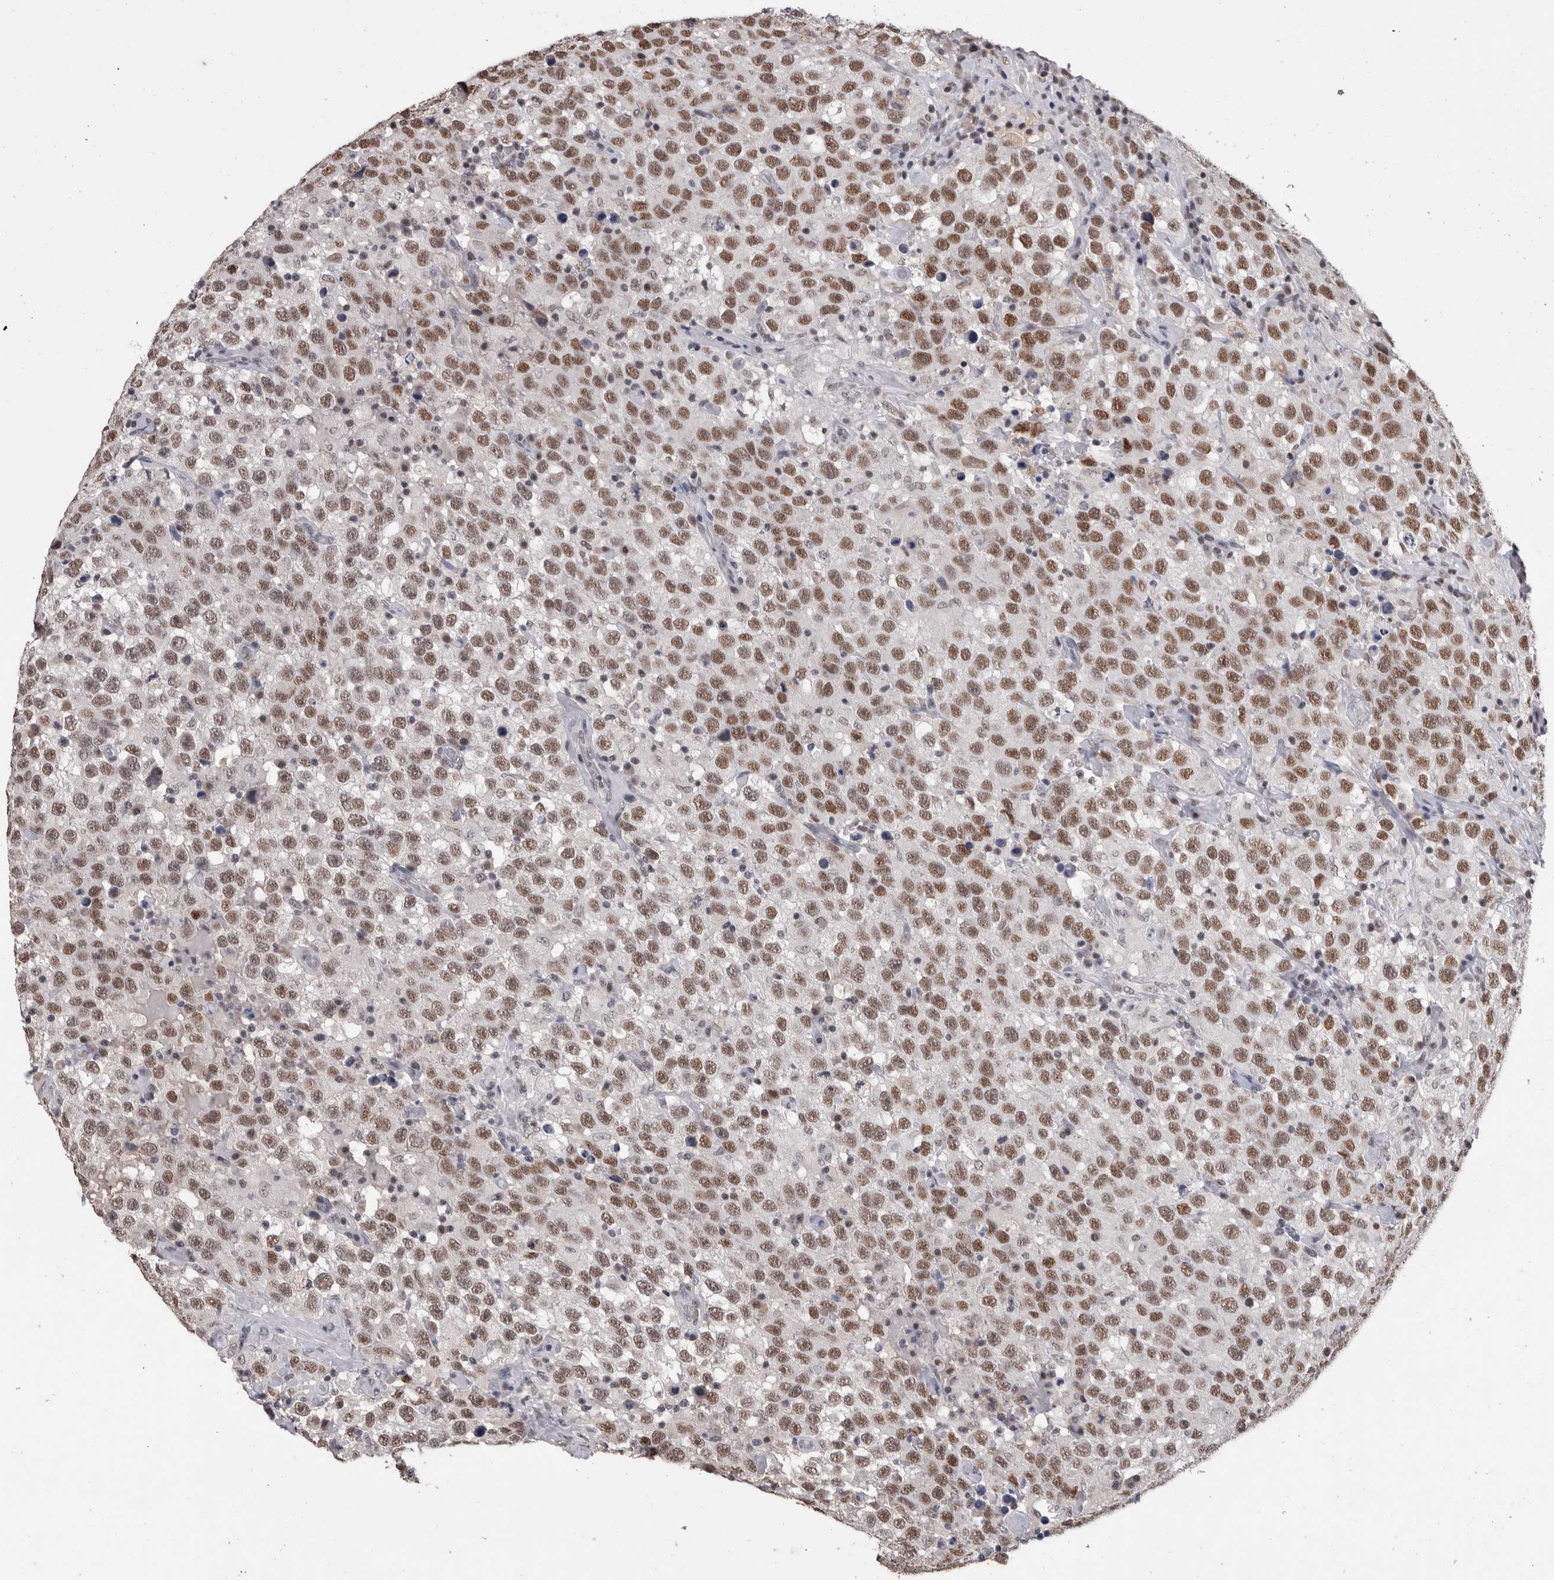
{"staining": {"intensity": "moderate", "quantity": ">75%", "location": "nuclear"}, "tissue": "testis cancer", "cell_type": "Tumor cells", "image_type": "cancer", "snomed": [{"axis": "morphology", "description": "Seminoma, NOS"}, {"axis": "topography", "description": "Testis"}], "caption": "Immunohistochemical staining of testis cancer shows moderate nuclear protein expression in about >75% of tumor cells.", "gene": "DDX17", "patient": {"sex": "male", "age": 41}}